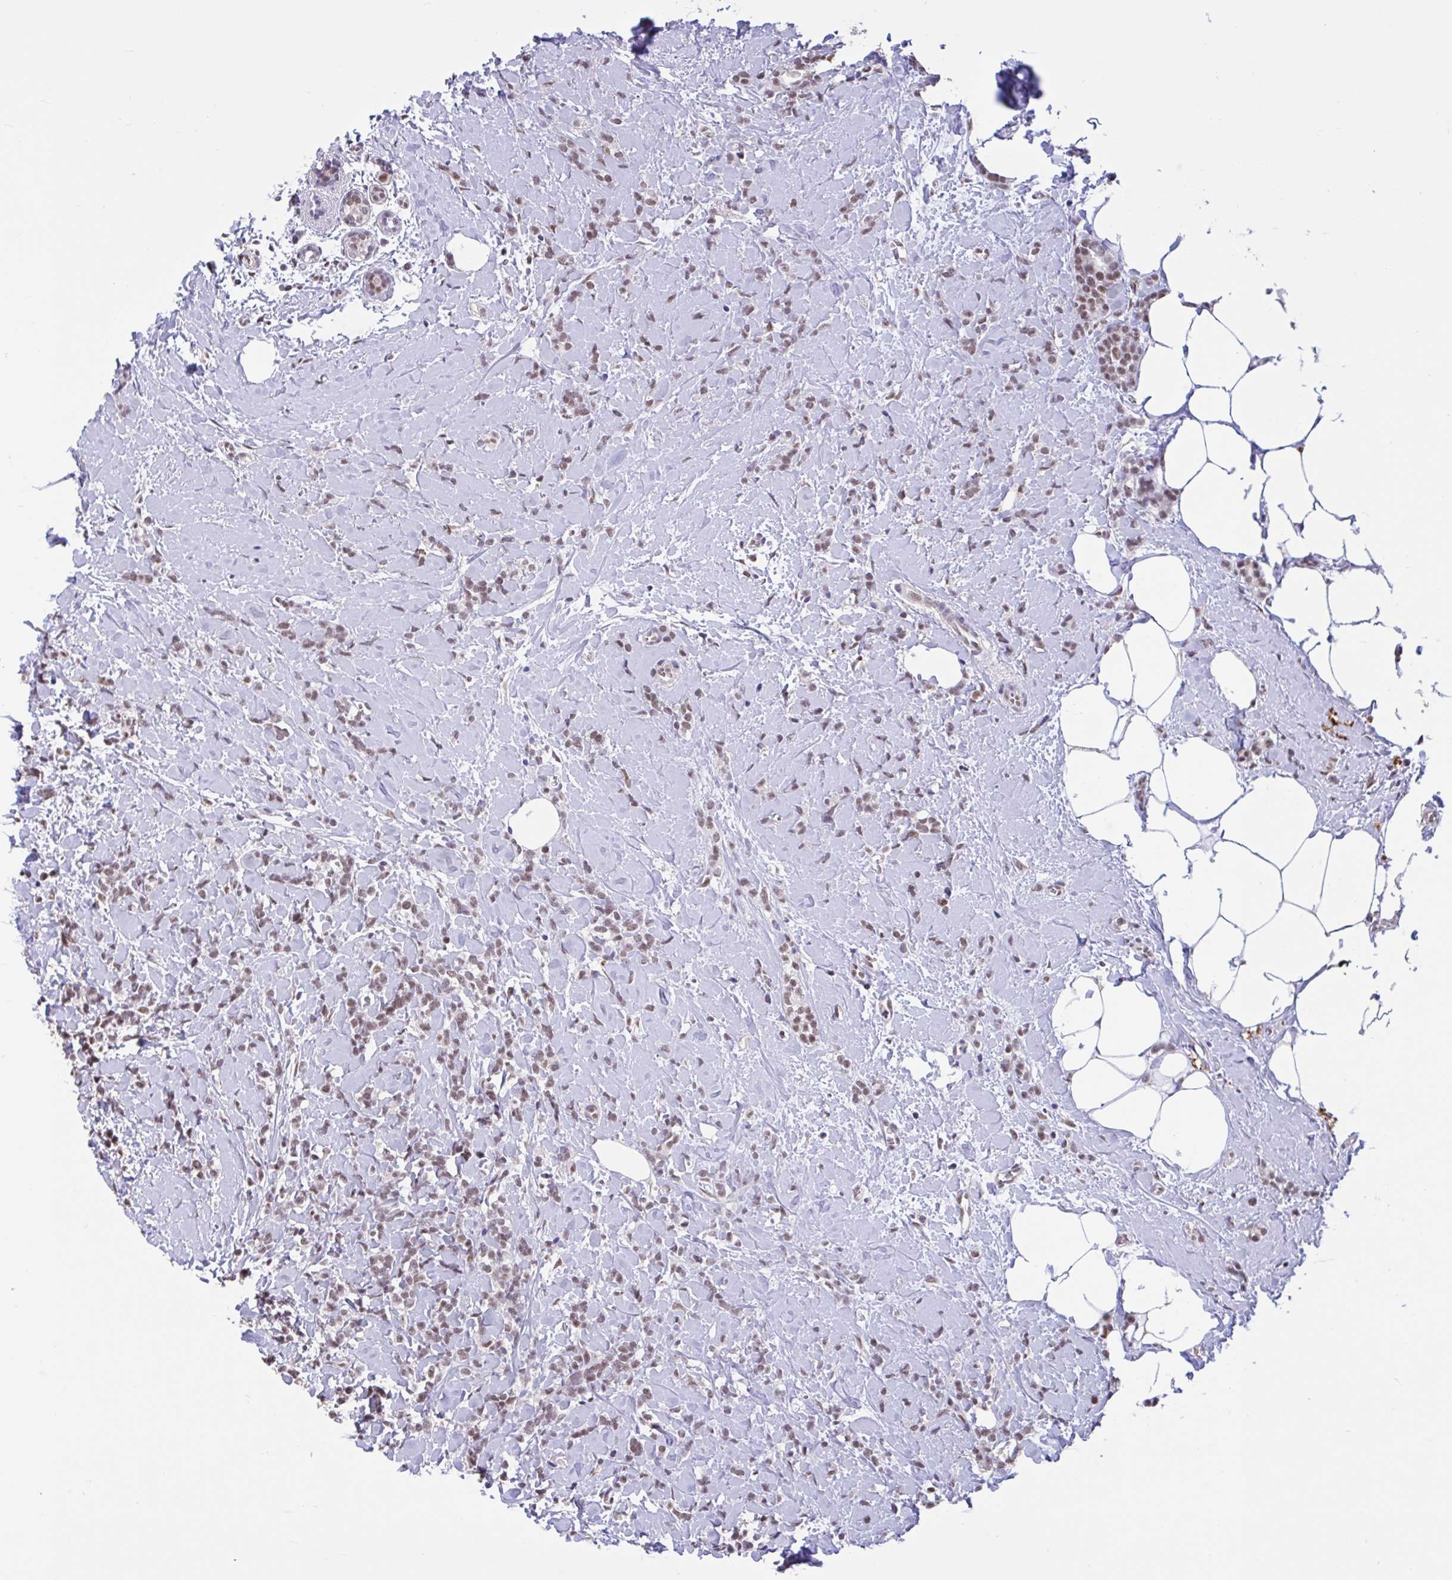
{"staining": {"intensity": "weak", "quantity": ">75%", "location": "nuclear"}, "tissue": "breast cancer", "cell_type": "Tumor cells", "image_type": "cancer", "snomed": [{"axis": "morphology", "description": "Lobular carcinoma"}, {"axis": "topography", "description": "Breast"}], "caption": "About >75% of tumor cells in human breast lobular carcinoma show weak nuclear protein expression as visualized by brown immunohistochemical staining.", "gene": "DDX39A", "patient": {"sex": "female", "age": 59}}